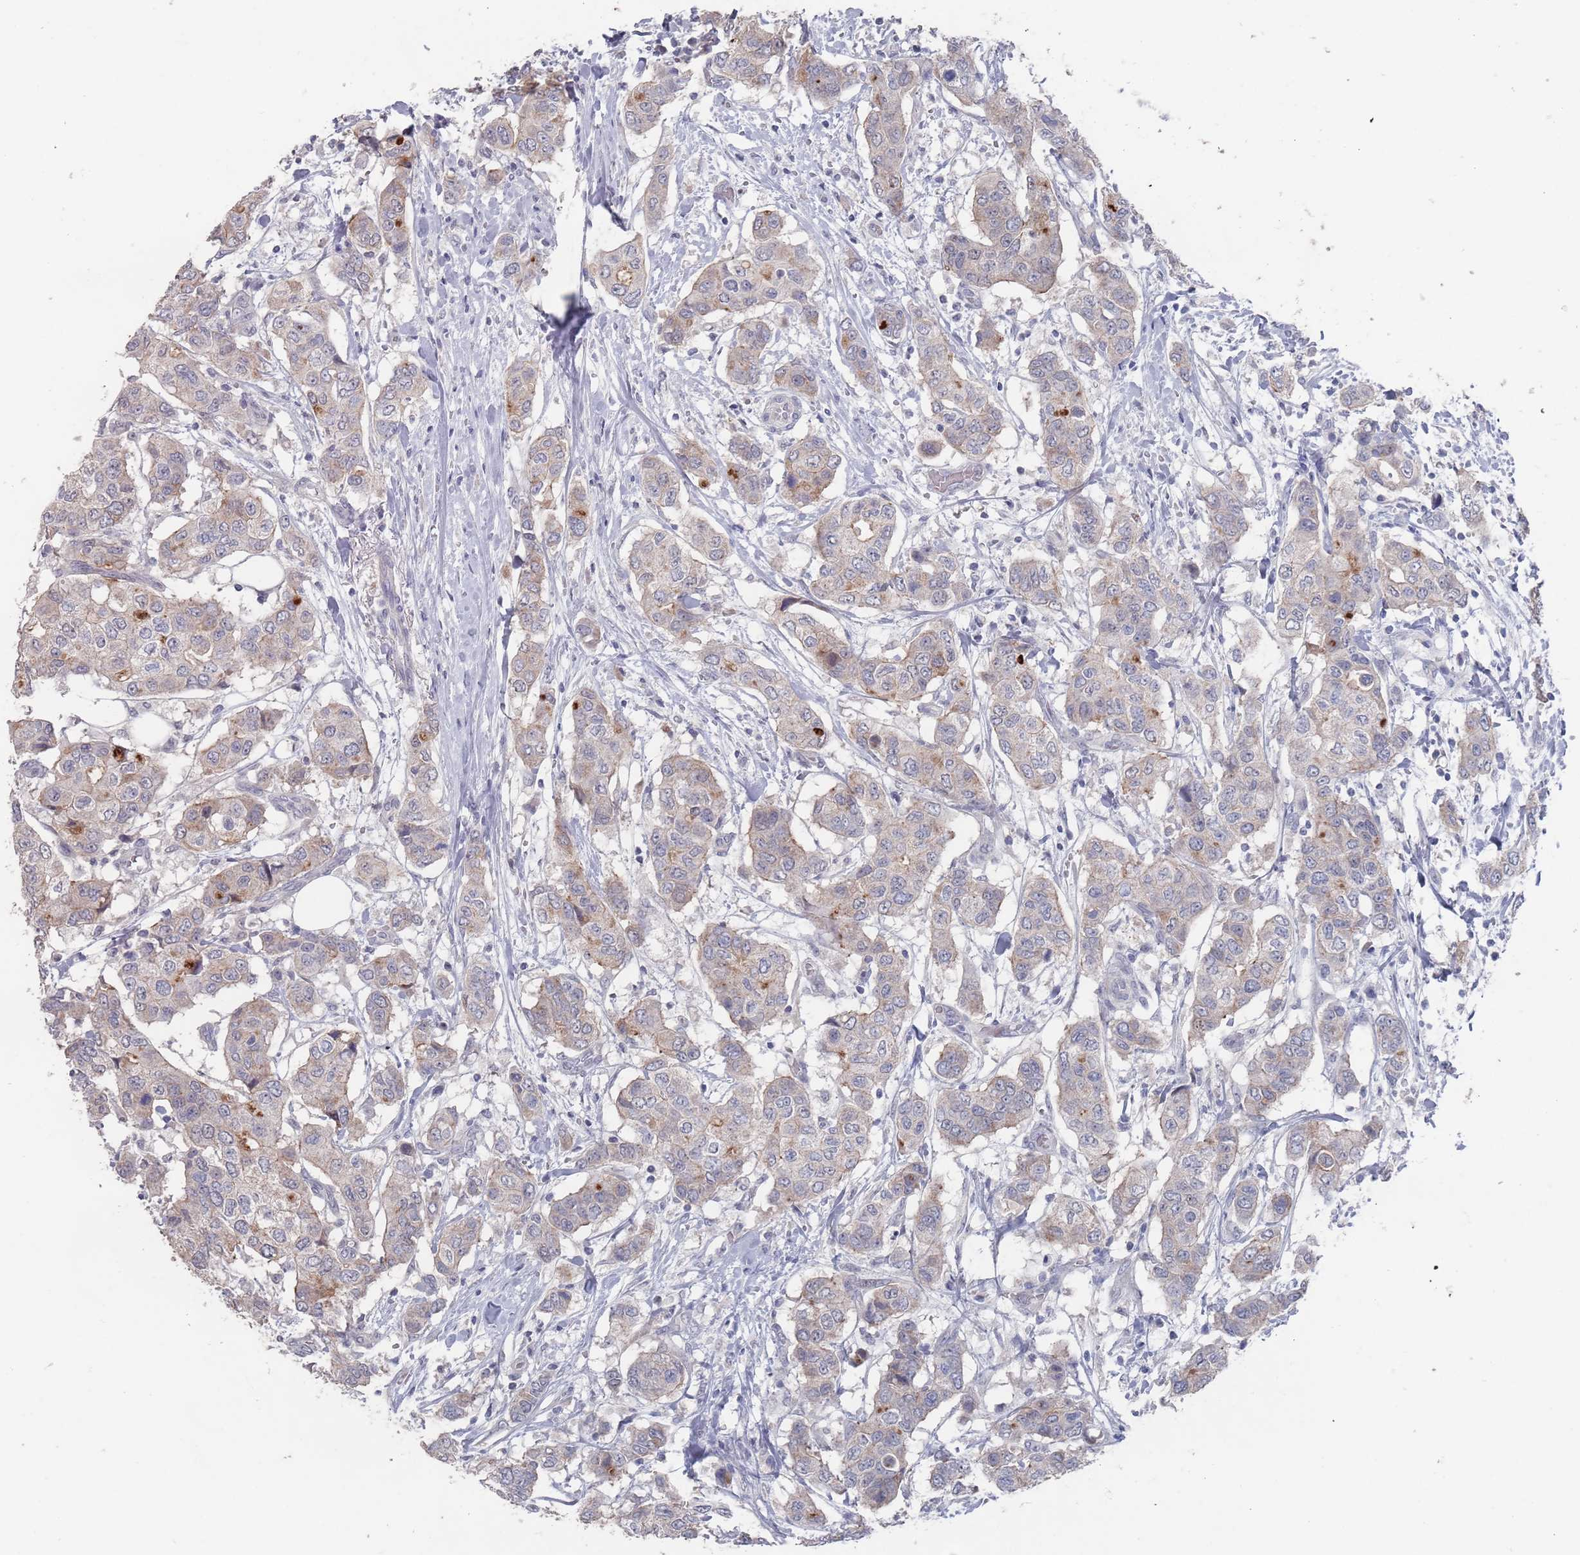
{"staining": {"intensity": "weak", "quantity": "<25%", "location": "cytoplasmic/membranous"}, "tissue": "breast cancer", "cell_type": "Tumor cells", "image_type": "cancer", "snomed": [{"axis": "morphology", "description": "Lobular carcinoma"}, {"axis": "topography", "description": "Breast"}], "caption": "The image shows no staining of tumor cells in breast cancer.", "gene": "PROM2", "patient": {"sex": "female", "age": 51}}